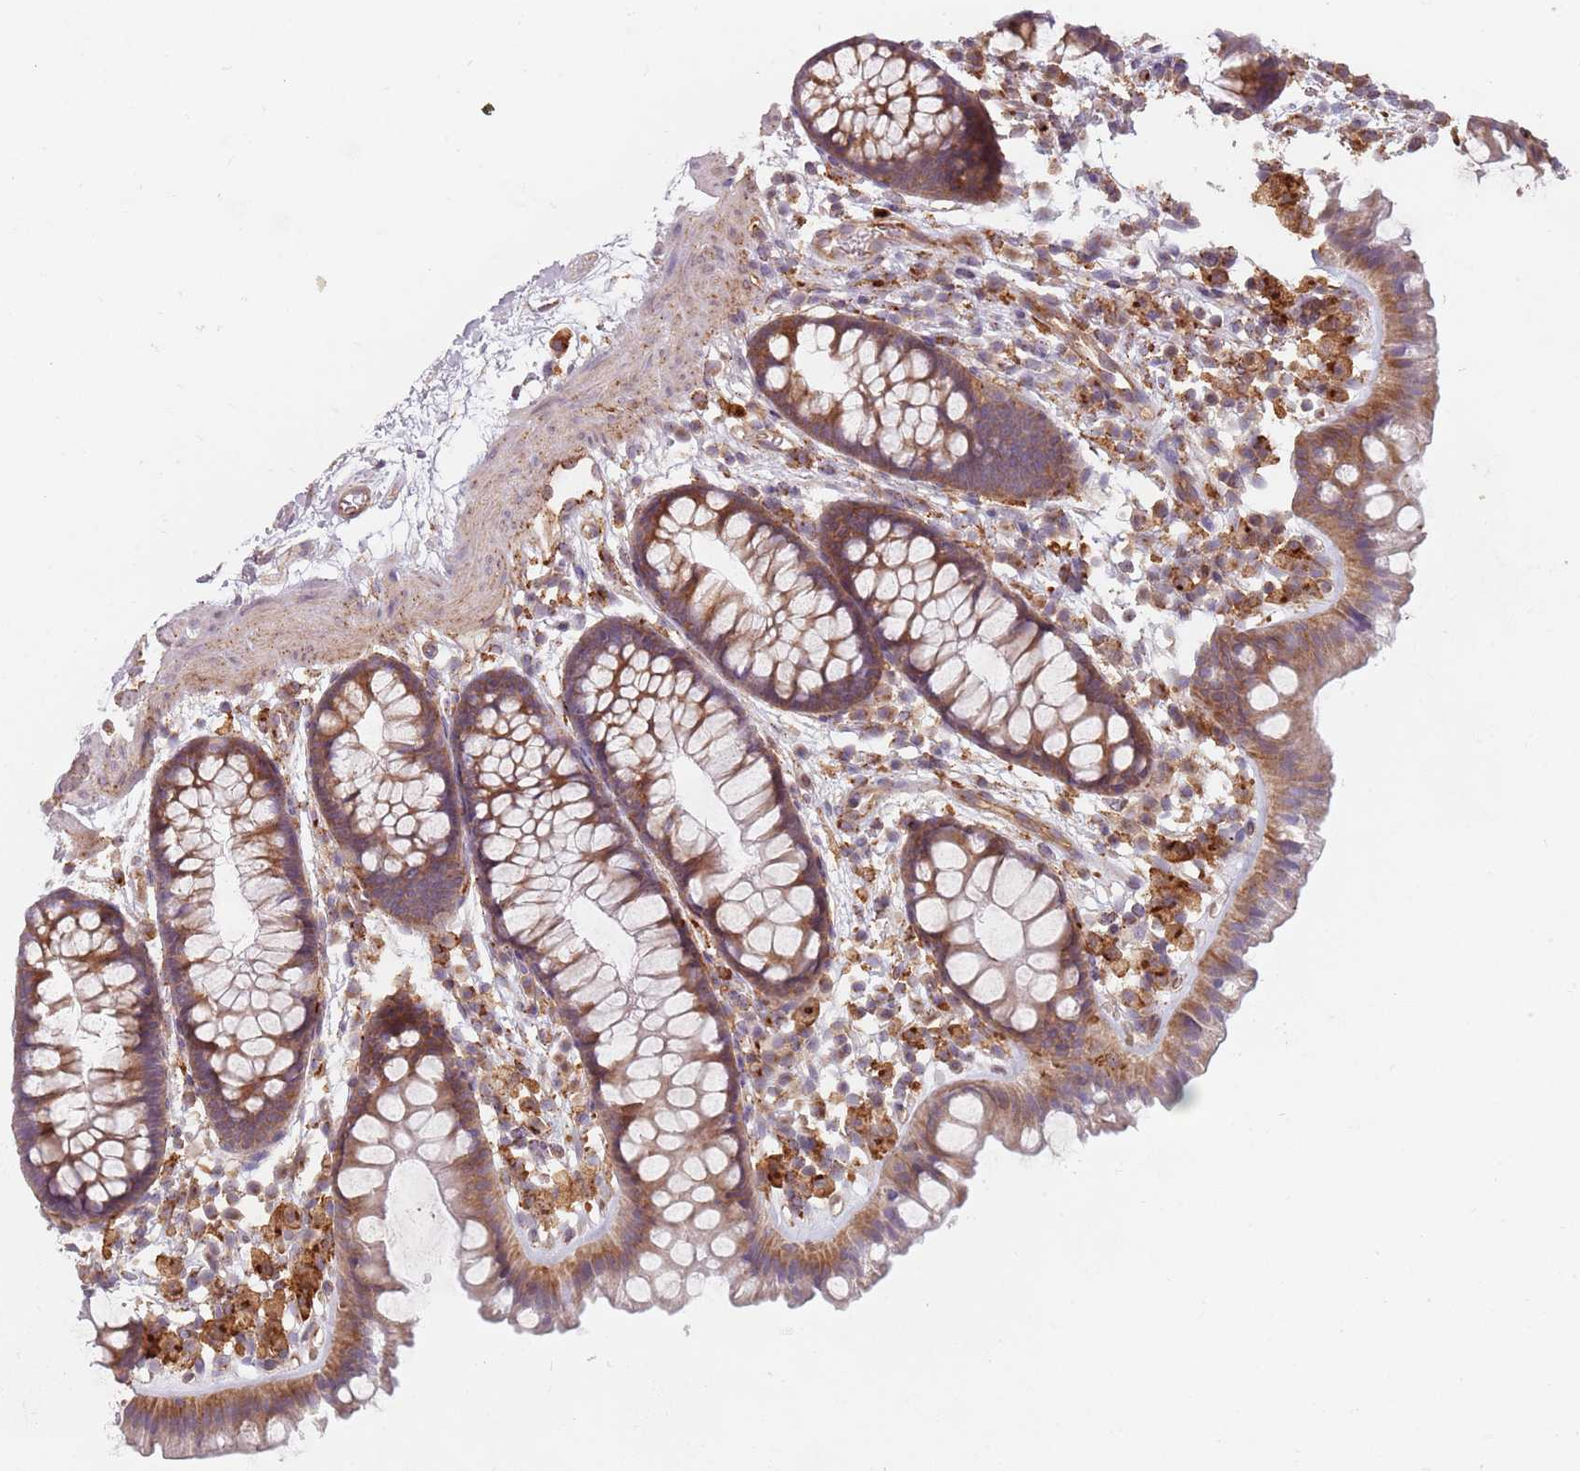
{"staining": {"intensity": "moderate", "quantity": ">75%", "location": "cytoplasmic/membranous"}, "tissue": "colon", "cell_type": "Endothelial cells", "image_type": "normal", "snomed": [{"axis": "morphology", "description": "Normal tissue, NOS"}, {"axis": "topography", "description": "Colon"}], "caption": "IHC micrograph of benign human colon stained for a protein (brown), which displays medium levels of moderate cytoplasmic/membranous expression in about >75% of endothelial cells.", "gene": "TPD52L2", "patient": {"sex": "female", "age": 62}}